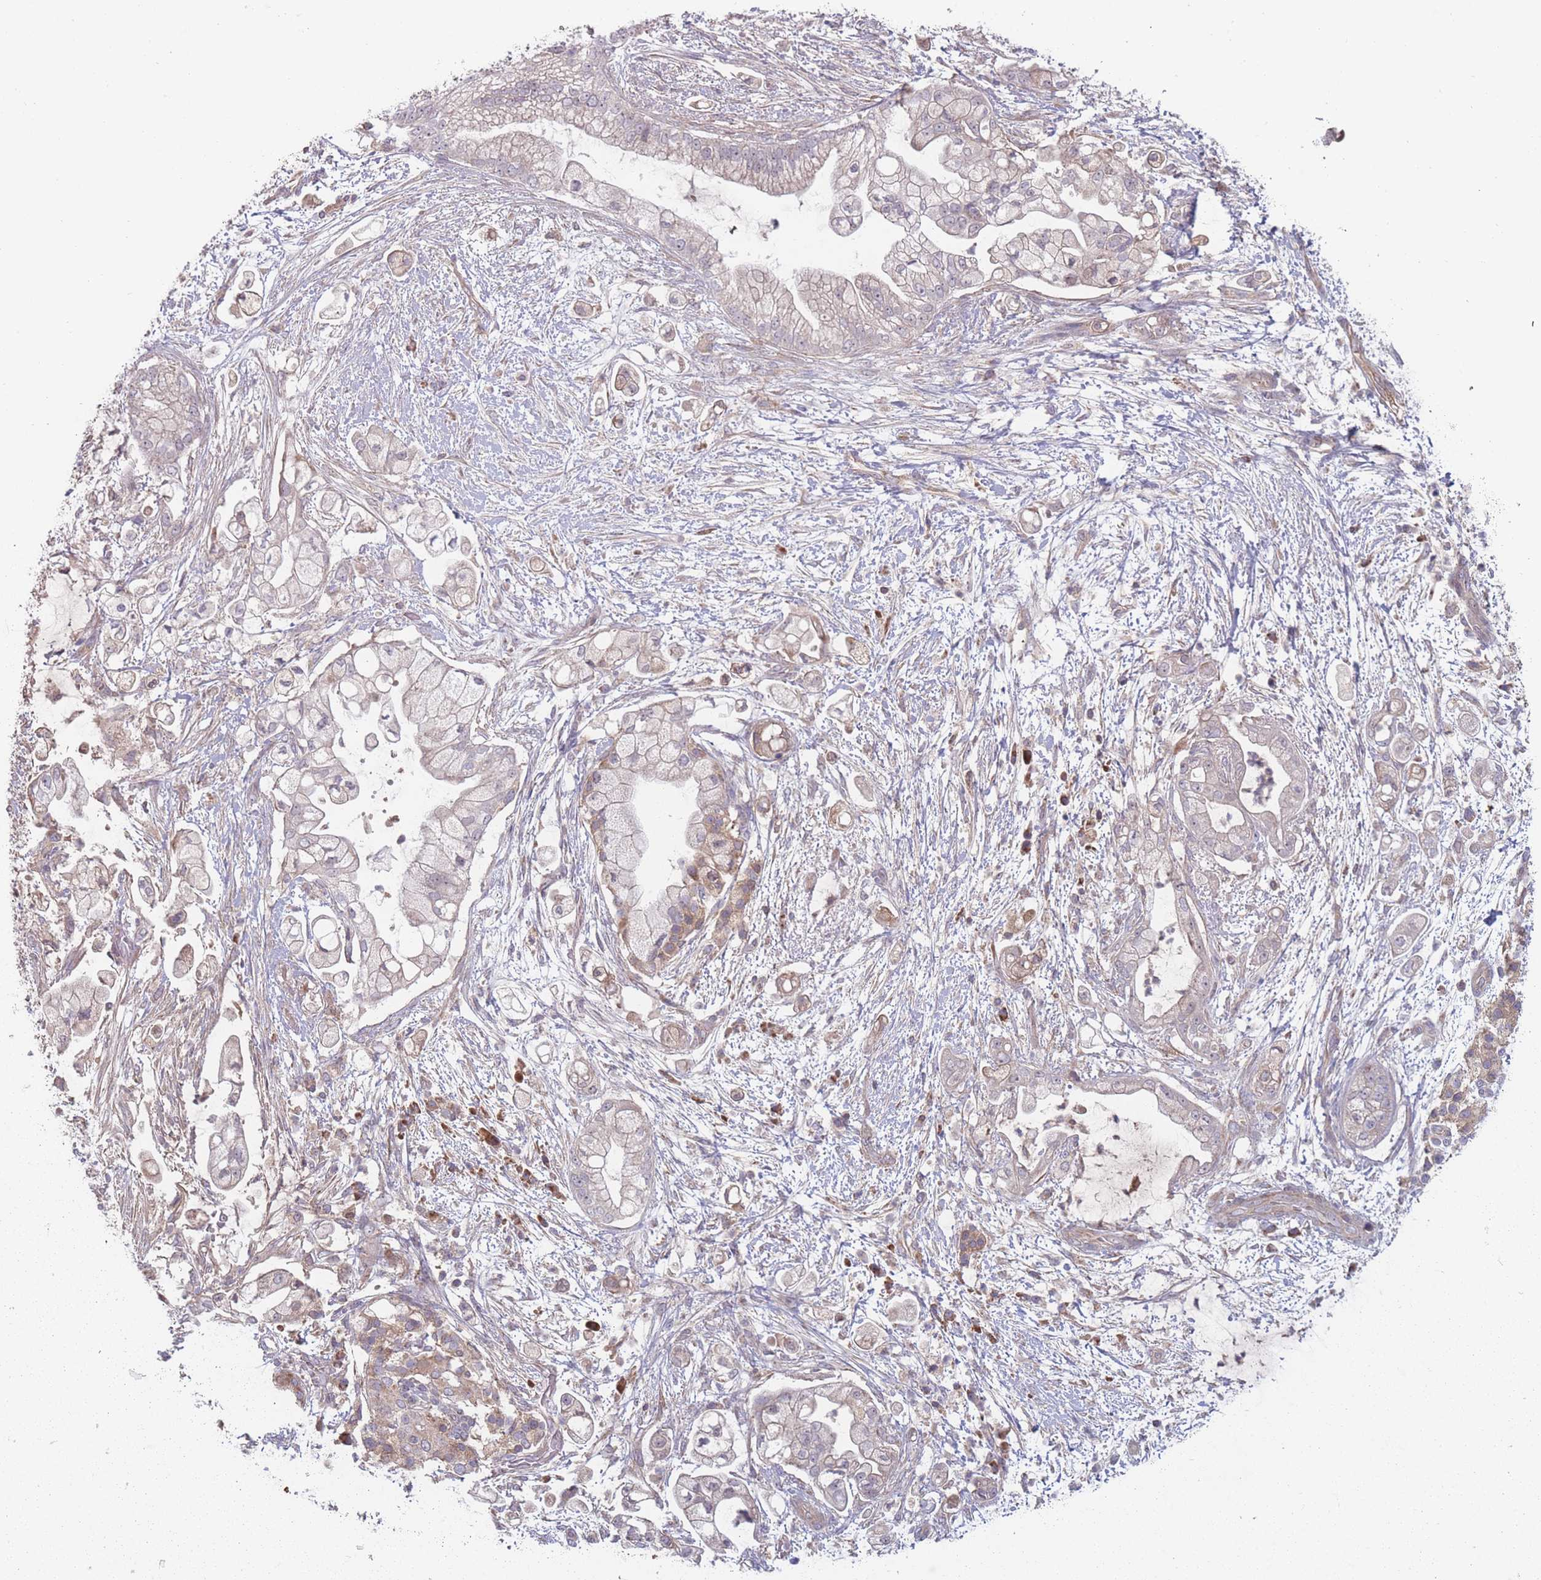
{"staining": {"intensity": "negative", "quantity": "none", "location": "none"}, "tissue": "pancreatic cancer", "cell_type": "Tumor cells", "image_type": "cancer", "snomed": [{"axis": "morphology", "description": "Adenocarcinoma, NOS"}, {"axis": "topography", "description": "Pancreas"}], "caption": "IHC photomicrograph of human pancreatic cancer stained for a protein (brown), which displays no positivity in tumor cells. The staining was performed using DAB (3,3'-diaminobenzidine) to visualize the protein expression in brown, while the nuclei were stained in blue with hematoxylin (Magnification: 20x).", "gene": "ATP5MG", "patient": {"sex": "female", "age": 69}}